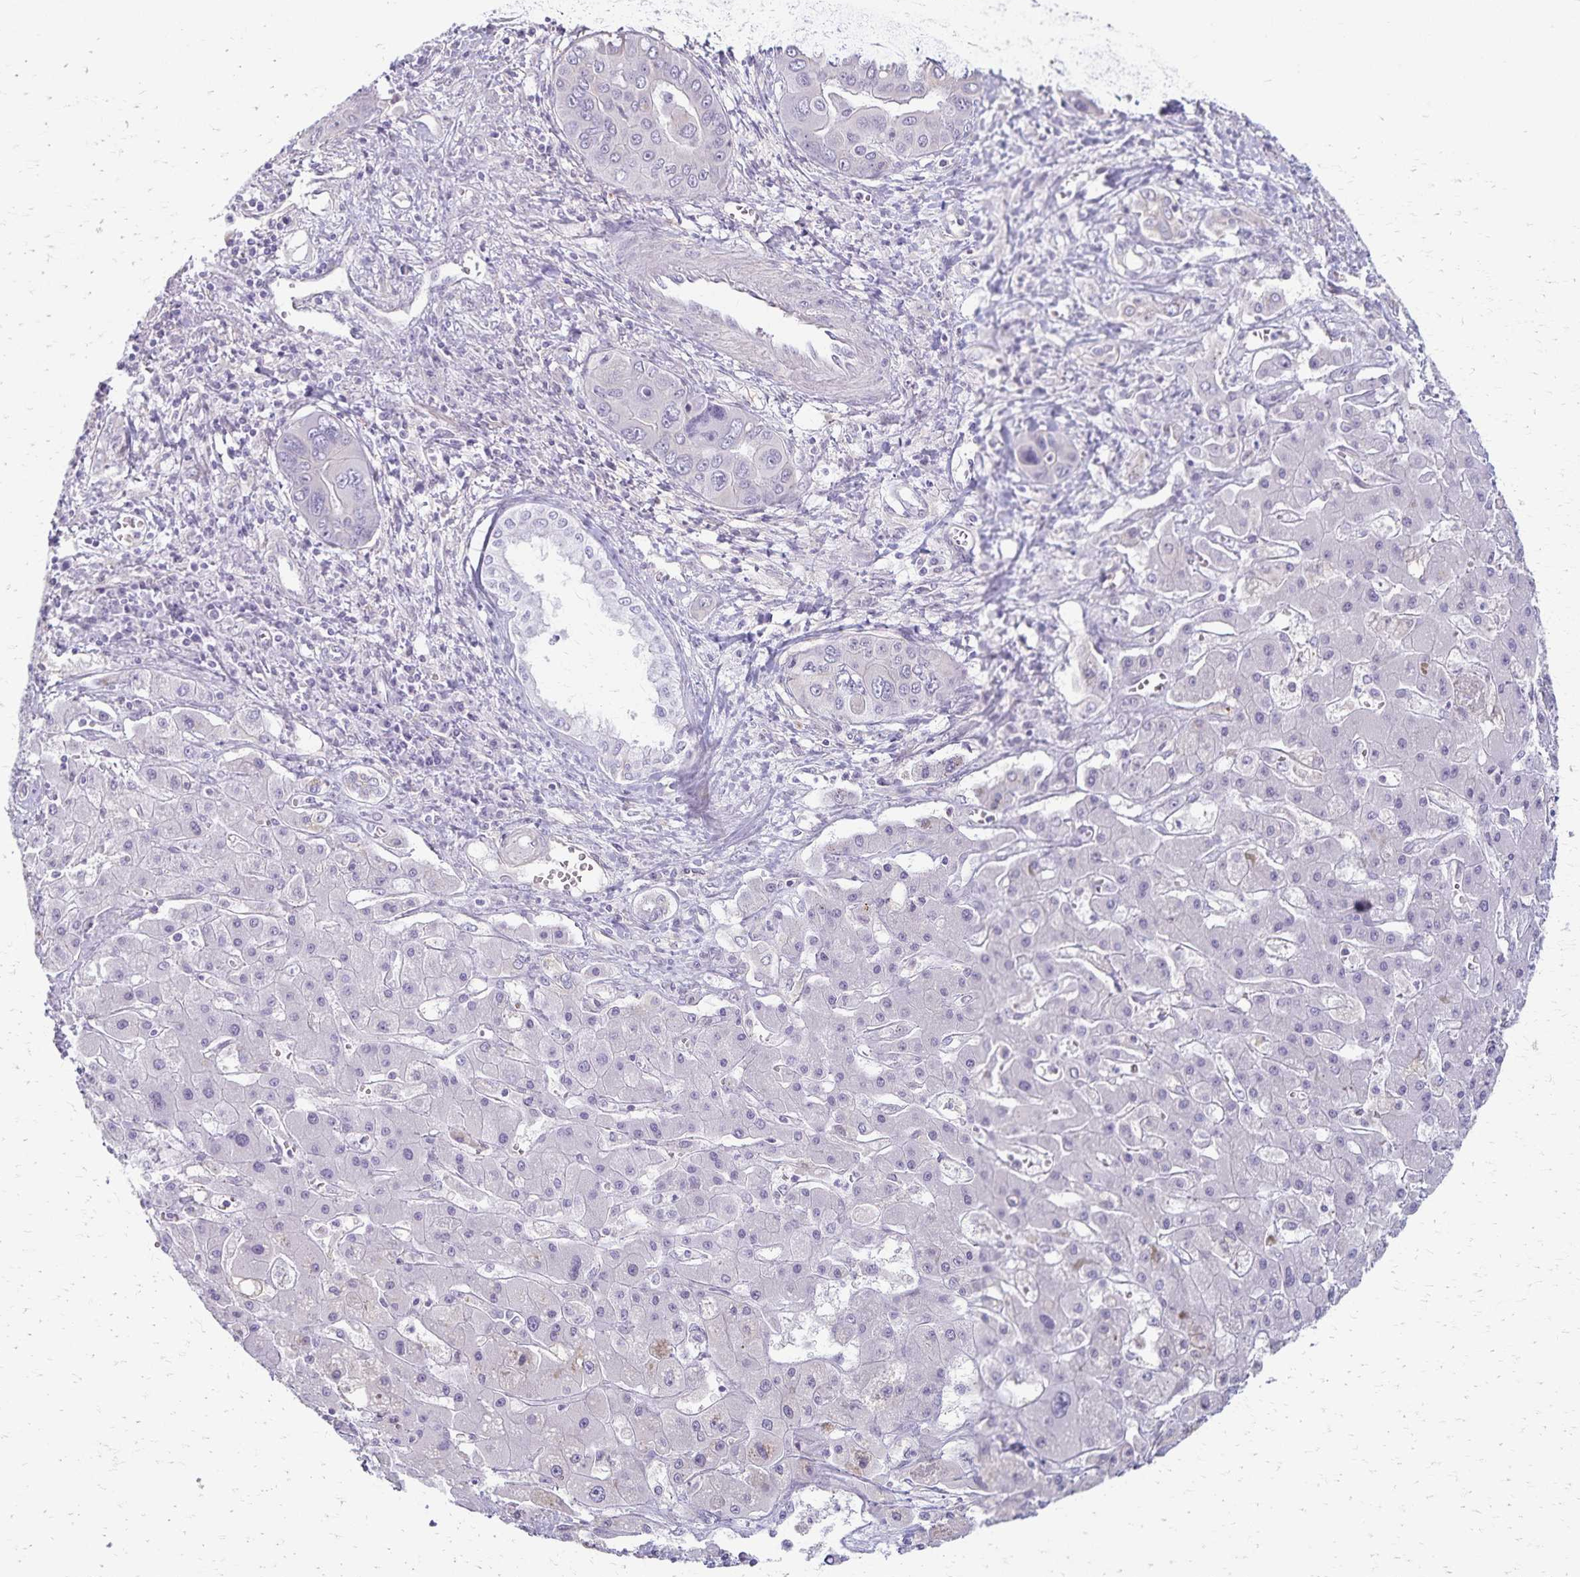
{"staining": {"intensity": "negative", "quantity": "none", "location": "none"}, "tissue": "liver cancer", "cell_type": "Tumor cells", "image_type": "cancer", "snomed": [{"axis": "morphology", "description": "Cholangiocarcinoma"}, {"axis": "topography", "description": "Liver"}], "caption": "Protein analysis of cholangiocarcinoma (liver) displays no significant positivity in tumor cells.", "gene": "KISS1", "patient": {"sex": "male", "age": 67}}